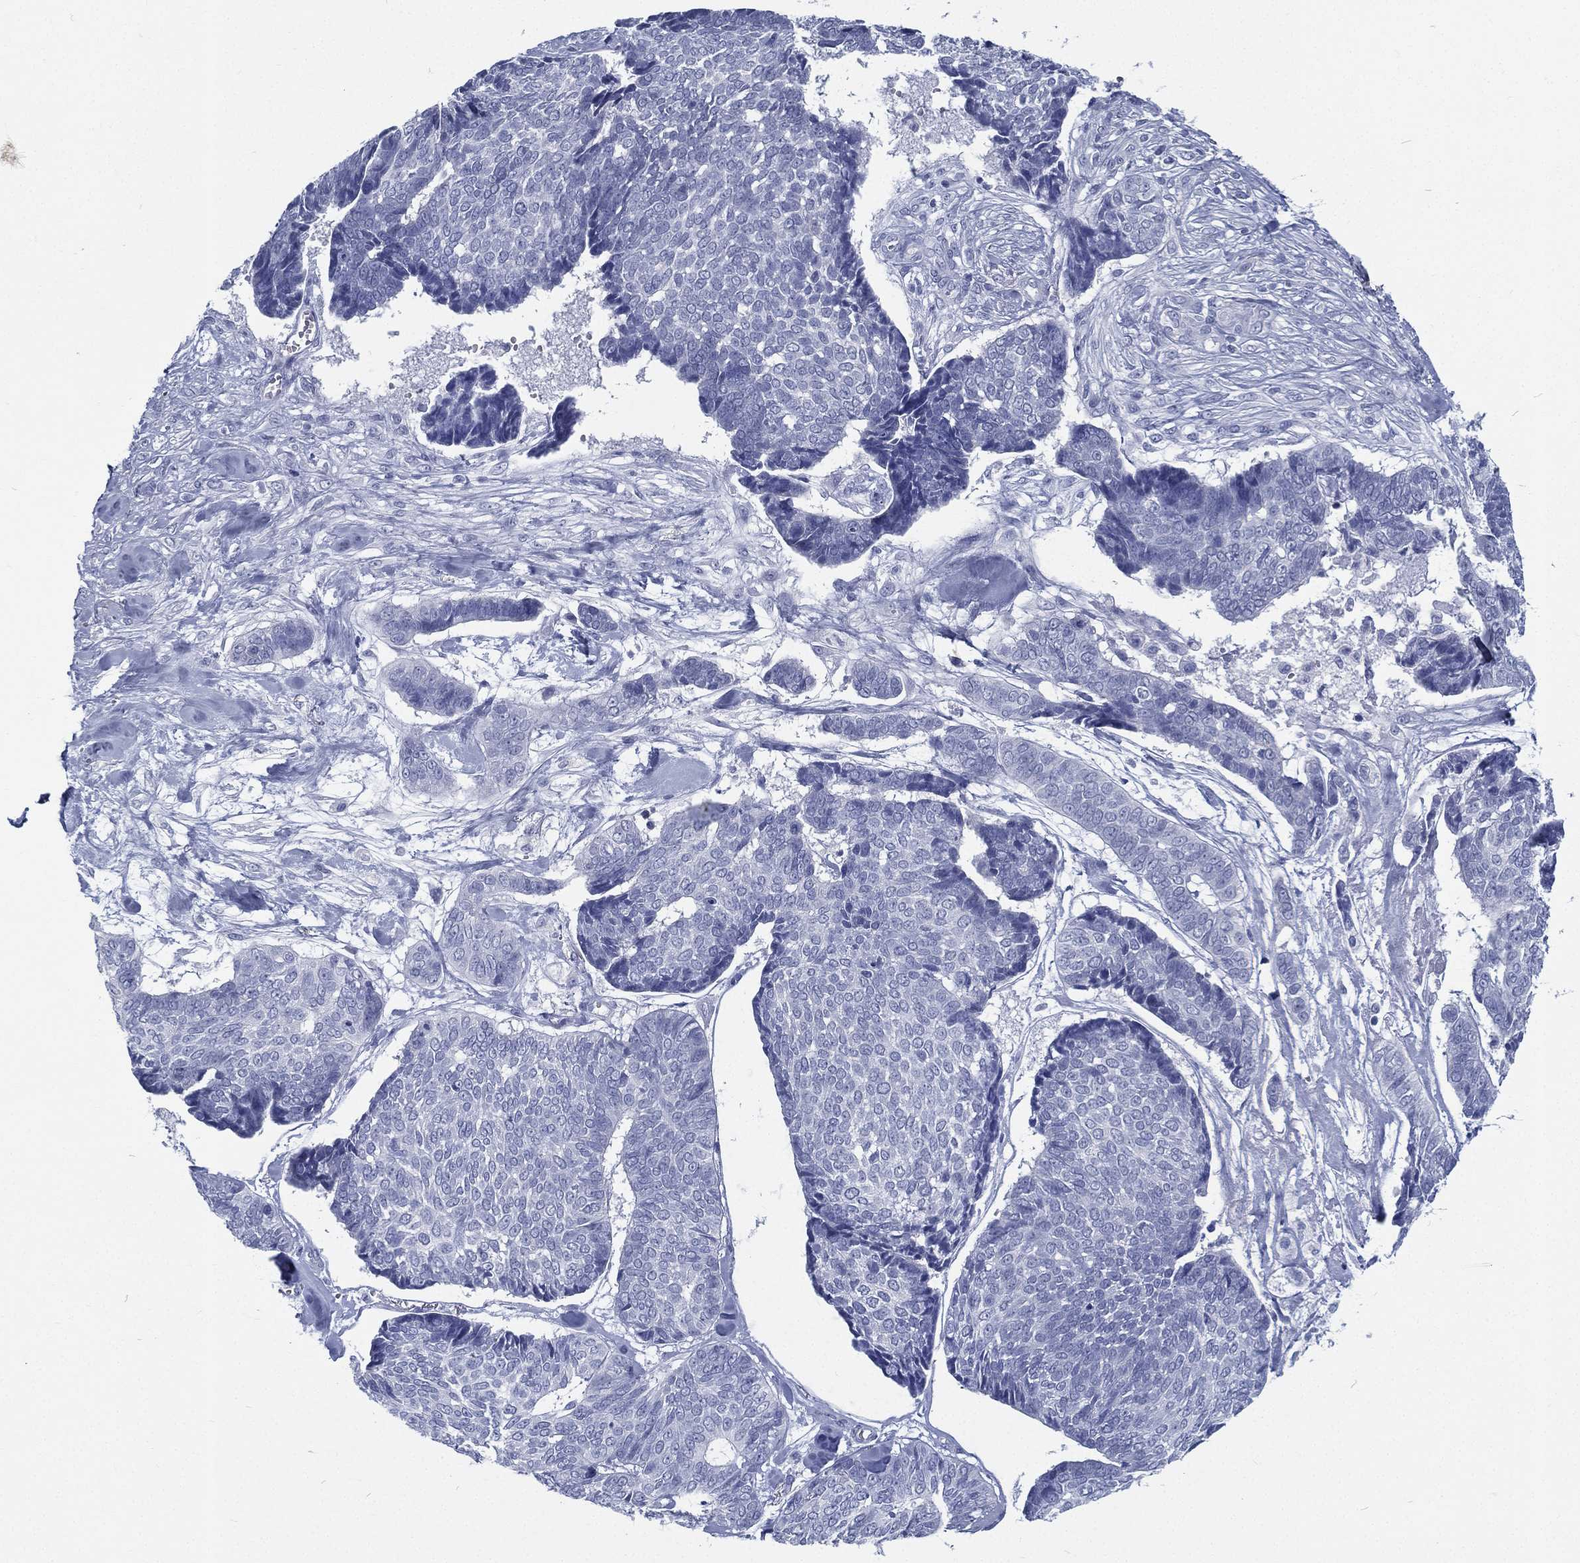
{"staining": {"intensity": "negative", "quantity": "none", "location": "none"}, "tissue": "skin cancer", "cell_type": "Tumor cells", "image_type": "cancer", "snomed": [{"axis": "morphology", "description": "Basal cell carcinoma"}, {"axis": "topography", "description": "Skin"}], "caption": "This is an immunohistochemistry histopathology image of human skin cancer. There is no positivity in tumor cells.", "gene": "RSPH4A", "patient": {"sex": "male", "age": 86}}